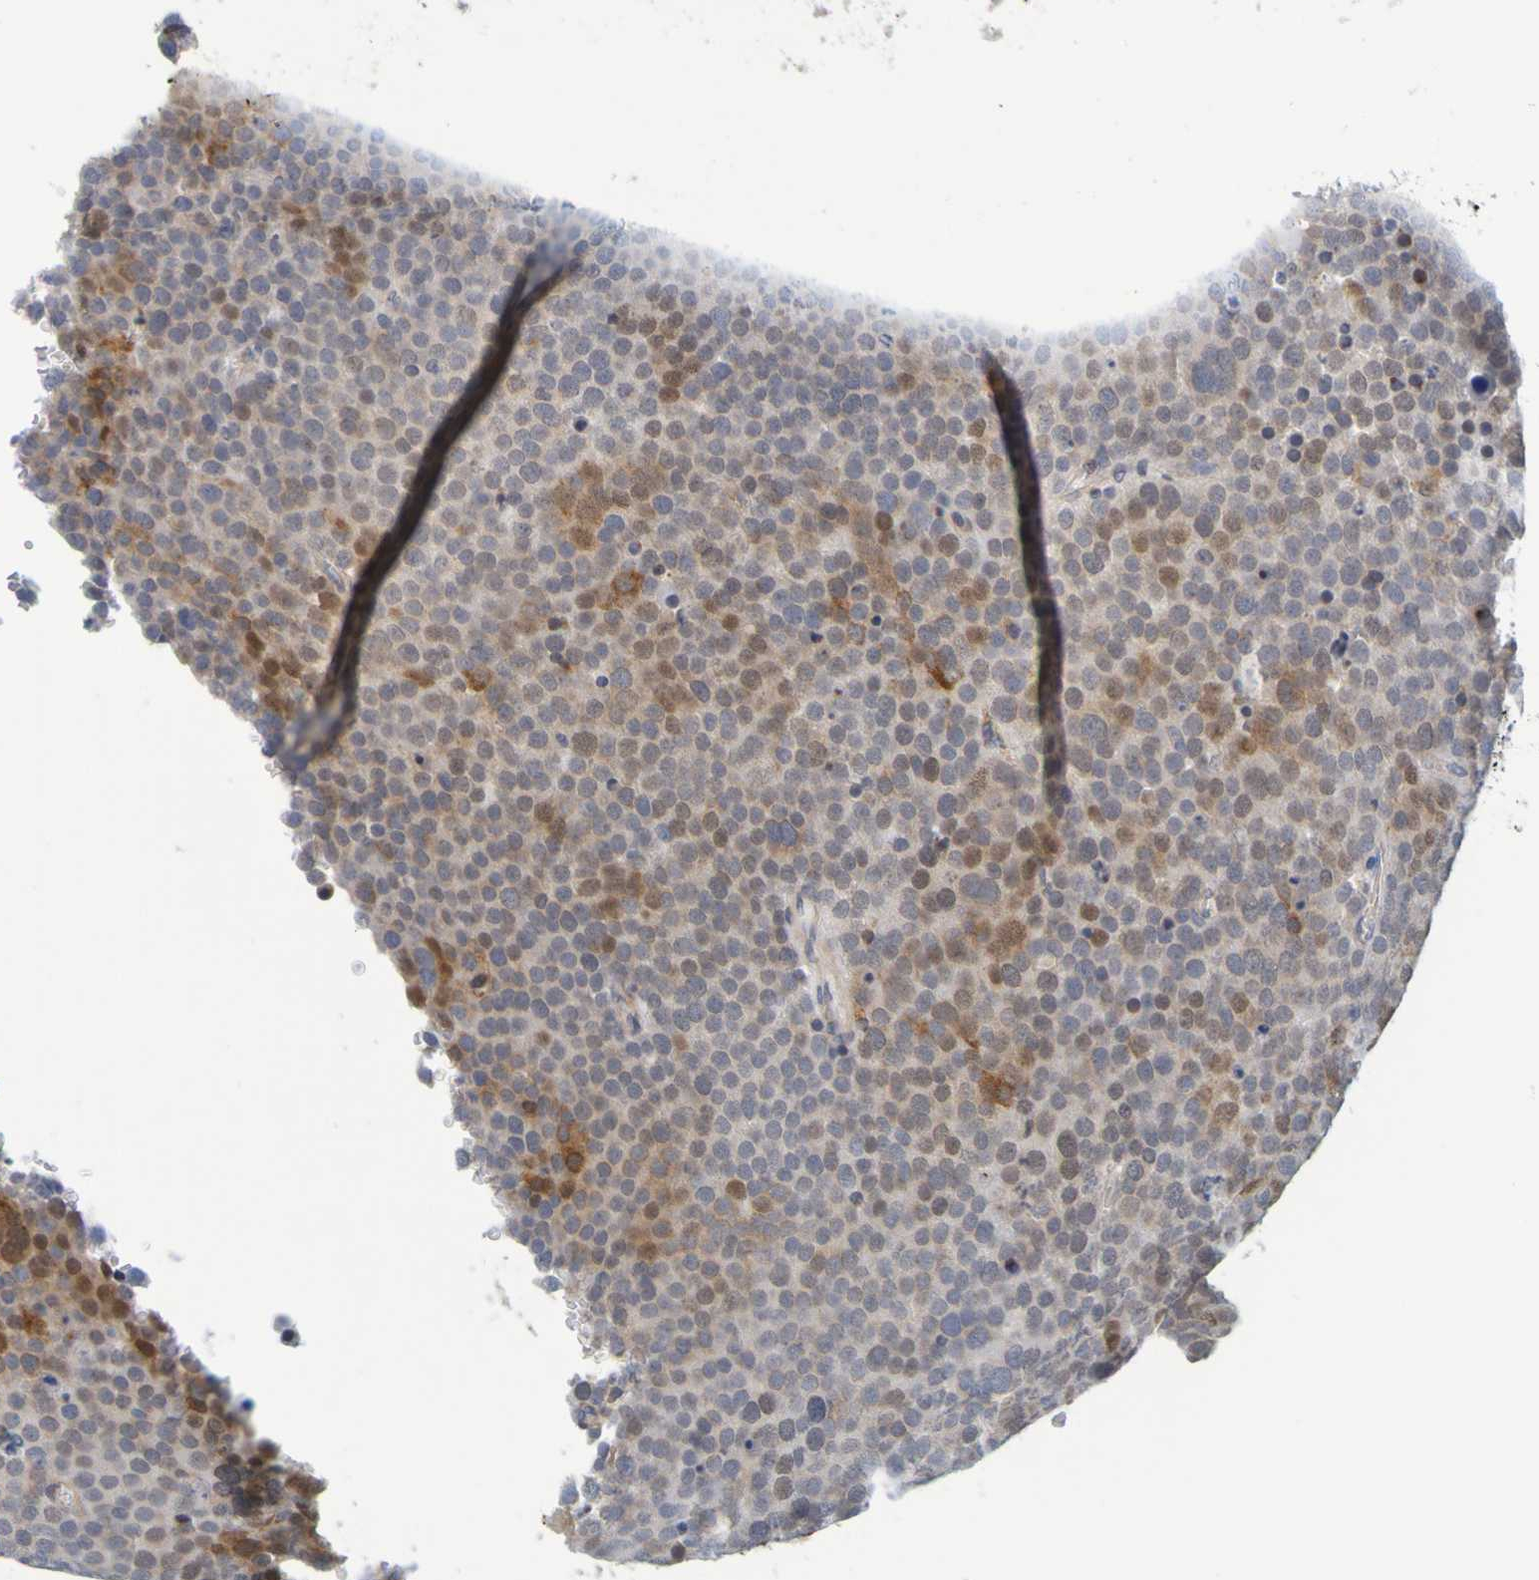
{"staining": {"intensity": "strong", "quantity": "25%-75%", "location": "cytoplasmic/membranous,nuclear"}, "tissue": "testis cancer", "cell_type": "Tumor cells", "image_type": "cancer", "snomed": [{"axis": "morphology", "description": "Seminoma, NOS"}, {"axis": "topography", "description": "Testis"}], "caption": "A high amount of strong cytoplasmic/membranous and nuclear expression is identified in approximately 25%-75% of tumor cells in testis cancer (seminoma) tissue.", "gene": "SIL1", "patient": {"sex": "male", "age": 71}}